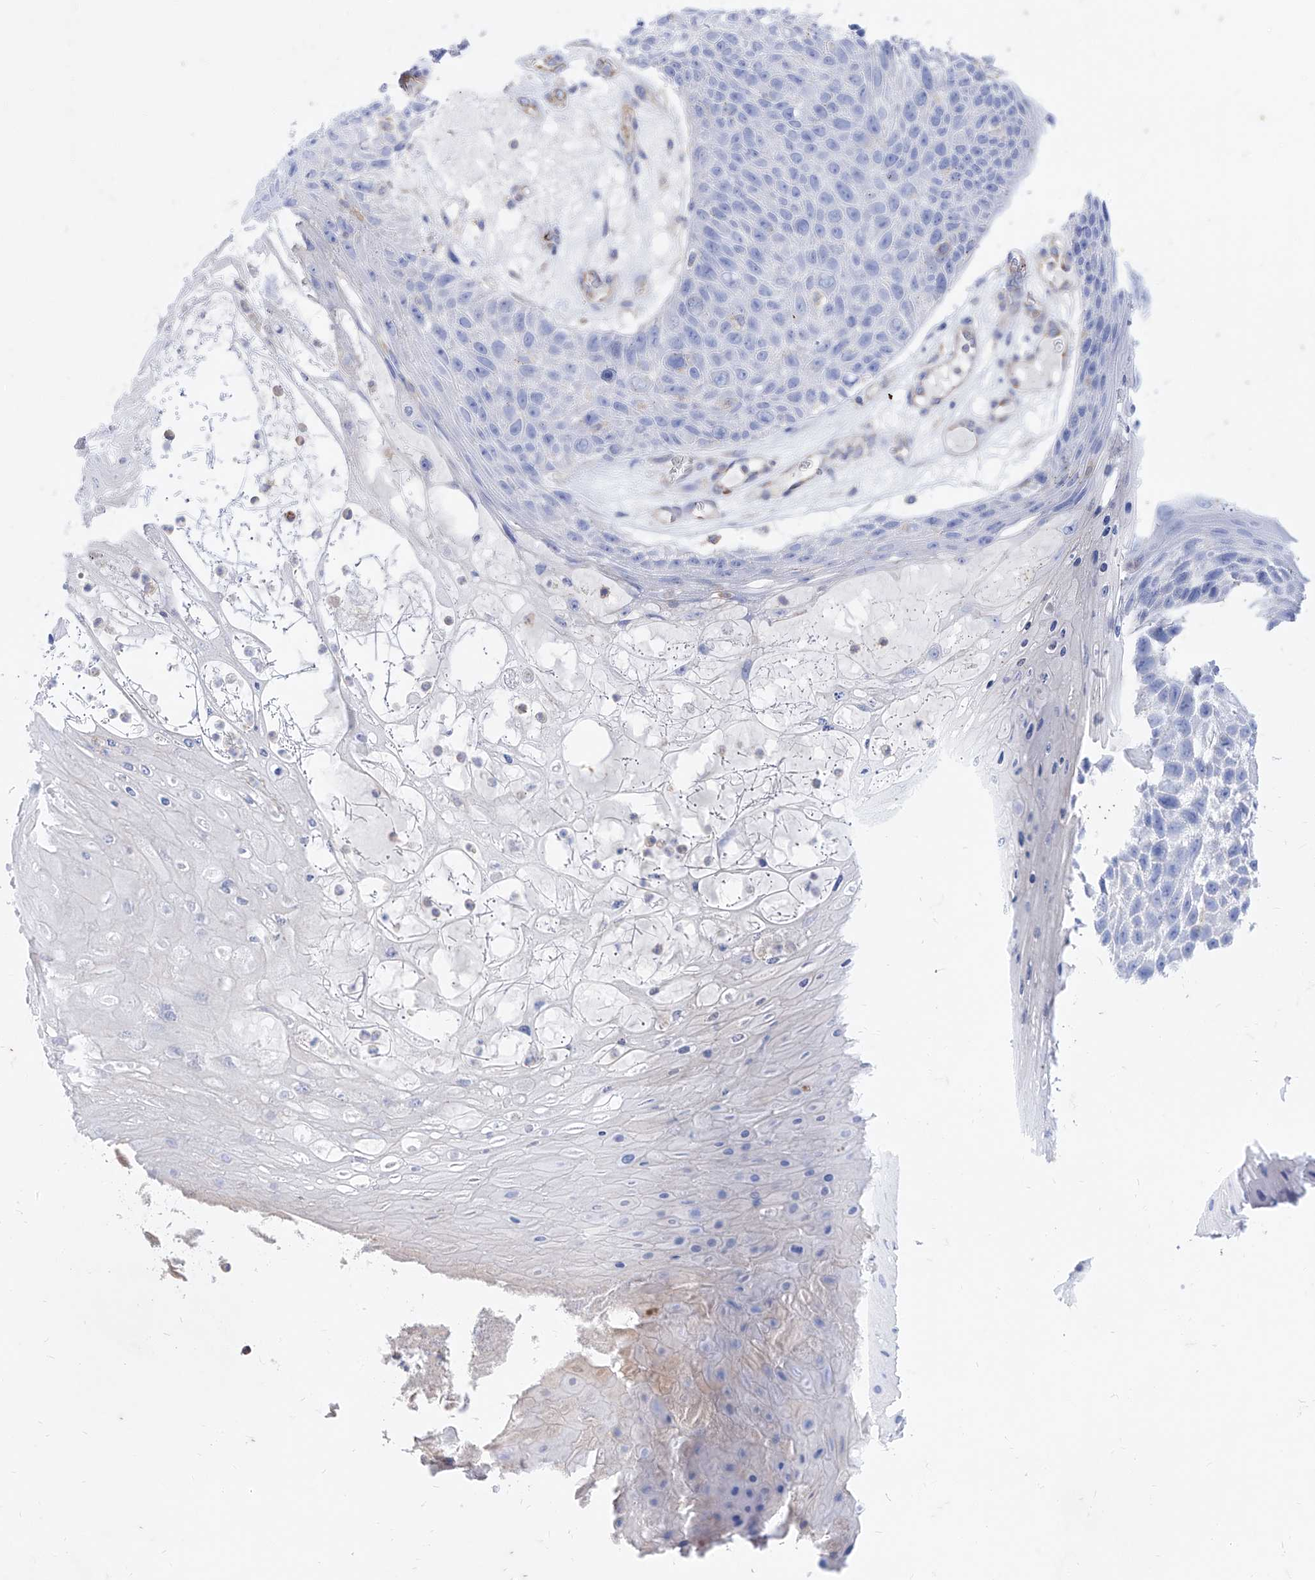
{"staining": {"intensity": "negative", "quantity": "none", "location": "none"}, "tissue": "skin cancer", "cell_type": "Tumor cells", "image_type": "cancer", "snomed": [{"axis": "morphology", "description": "Squamous cell carcinoma, NOS"}, {"axis": "topography", "description": "Skin"}], "caption": "Skin cancer (squamous cell carcinoma) stained for a protein using IHC shows no positivity tumor cells.", "gene": "C1orf74", "patient": {"sex": "female", "age": 88}}